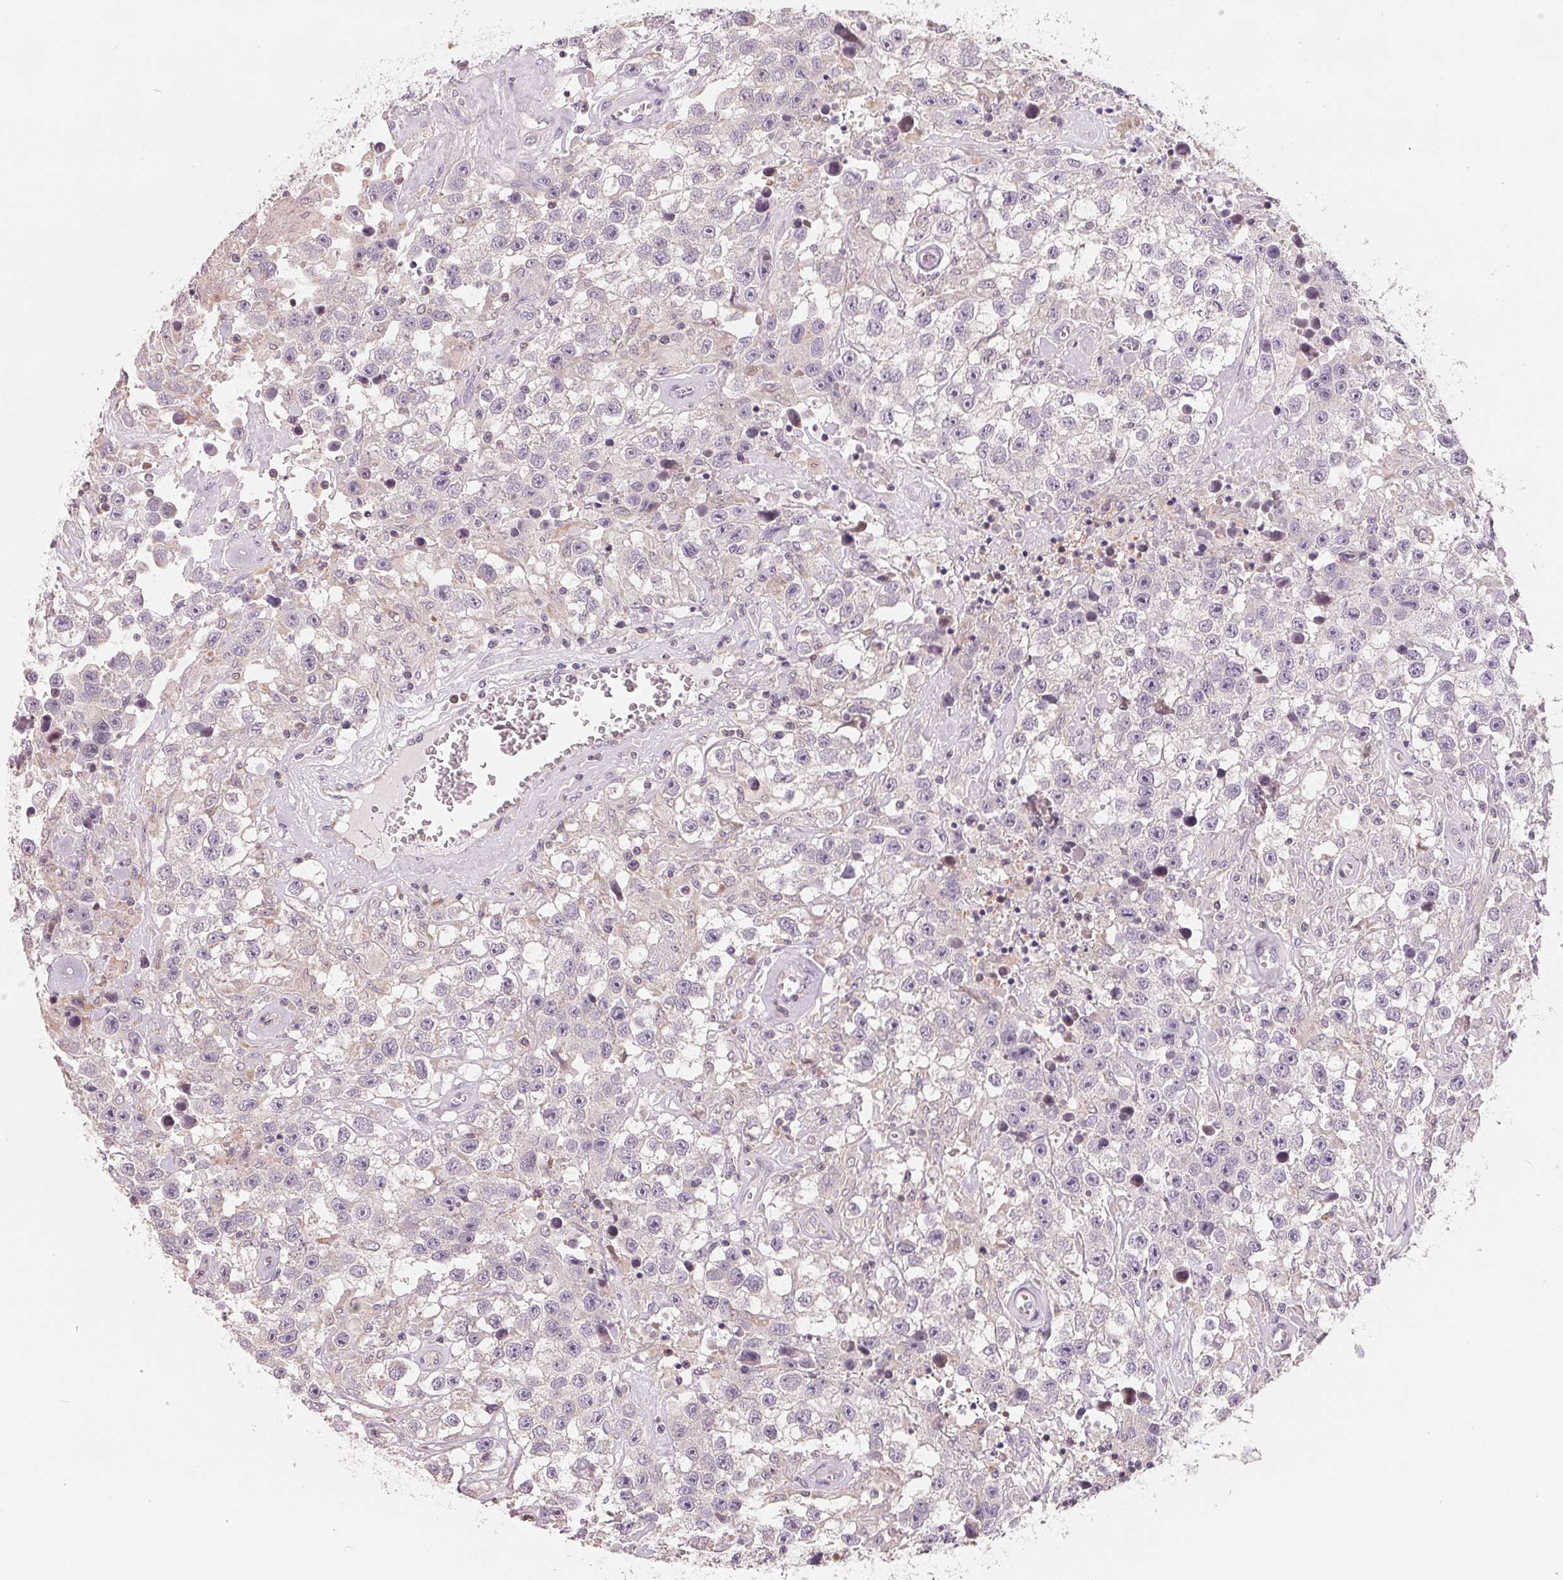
{"staining": {"intensity": "negative", "quantity": "none", "location": "none"}, "tissue": "testis cancer", "cell_type": "Tumor cells", "image_type": "cancer", "snomed": [{"axis": "morphology", "description": "Seminoma, NOS"}, {"axis": "topography", "description": "Testis"}], "caption": "The histopathology image reveals no staining of tumor cells in seminoma (testis). (Immunohistochemistry (ihc), brightfield microscopy, high magnification).", "gene": "VTCN1", "patient": {"sex": "male", "age": 43}}